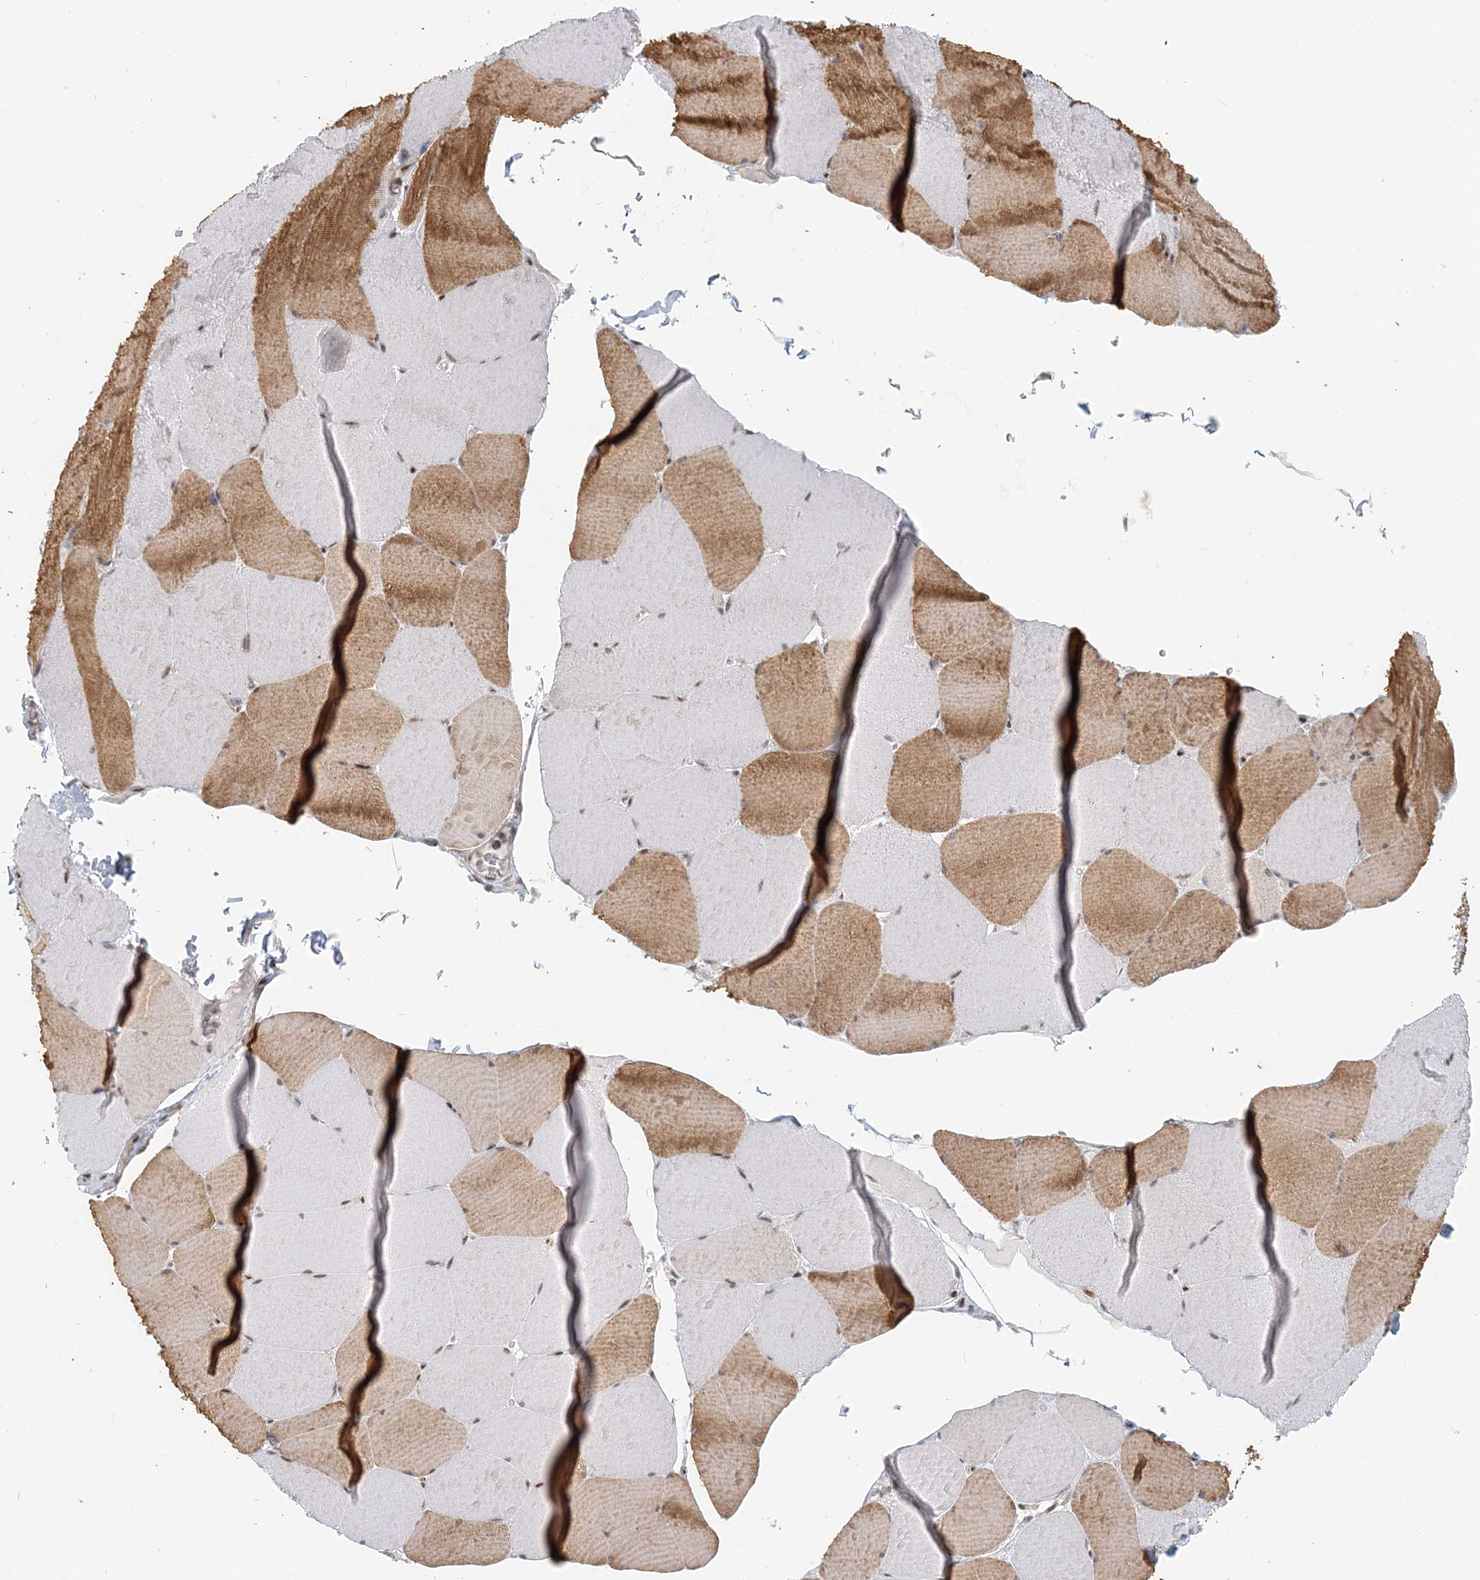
{"staining": {"intensity": "moderate", "quantity": "25%-75%", "location": "nuclear"}, "tissue": "skeletal muscle", "cell_type": "Myocytes", "image_type": "normal", "snomed": [{"axis": "morphology", "description": "Normal tissue, NOS"}, {"axis": "topography", "description": "Skeletal muscle"}, {"axis": "topography", "description": "Head-Neck"}], "caption": "Myocytes exhibit moderate nuclear staining in about 25%-75% of cells in unremarkable skeletal muscle.", "gene": "BAZ1B", "patient": {"sex": "male", "age": 66}}